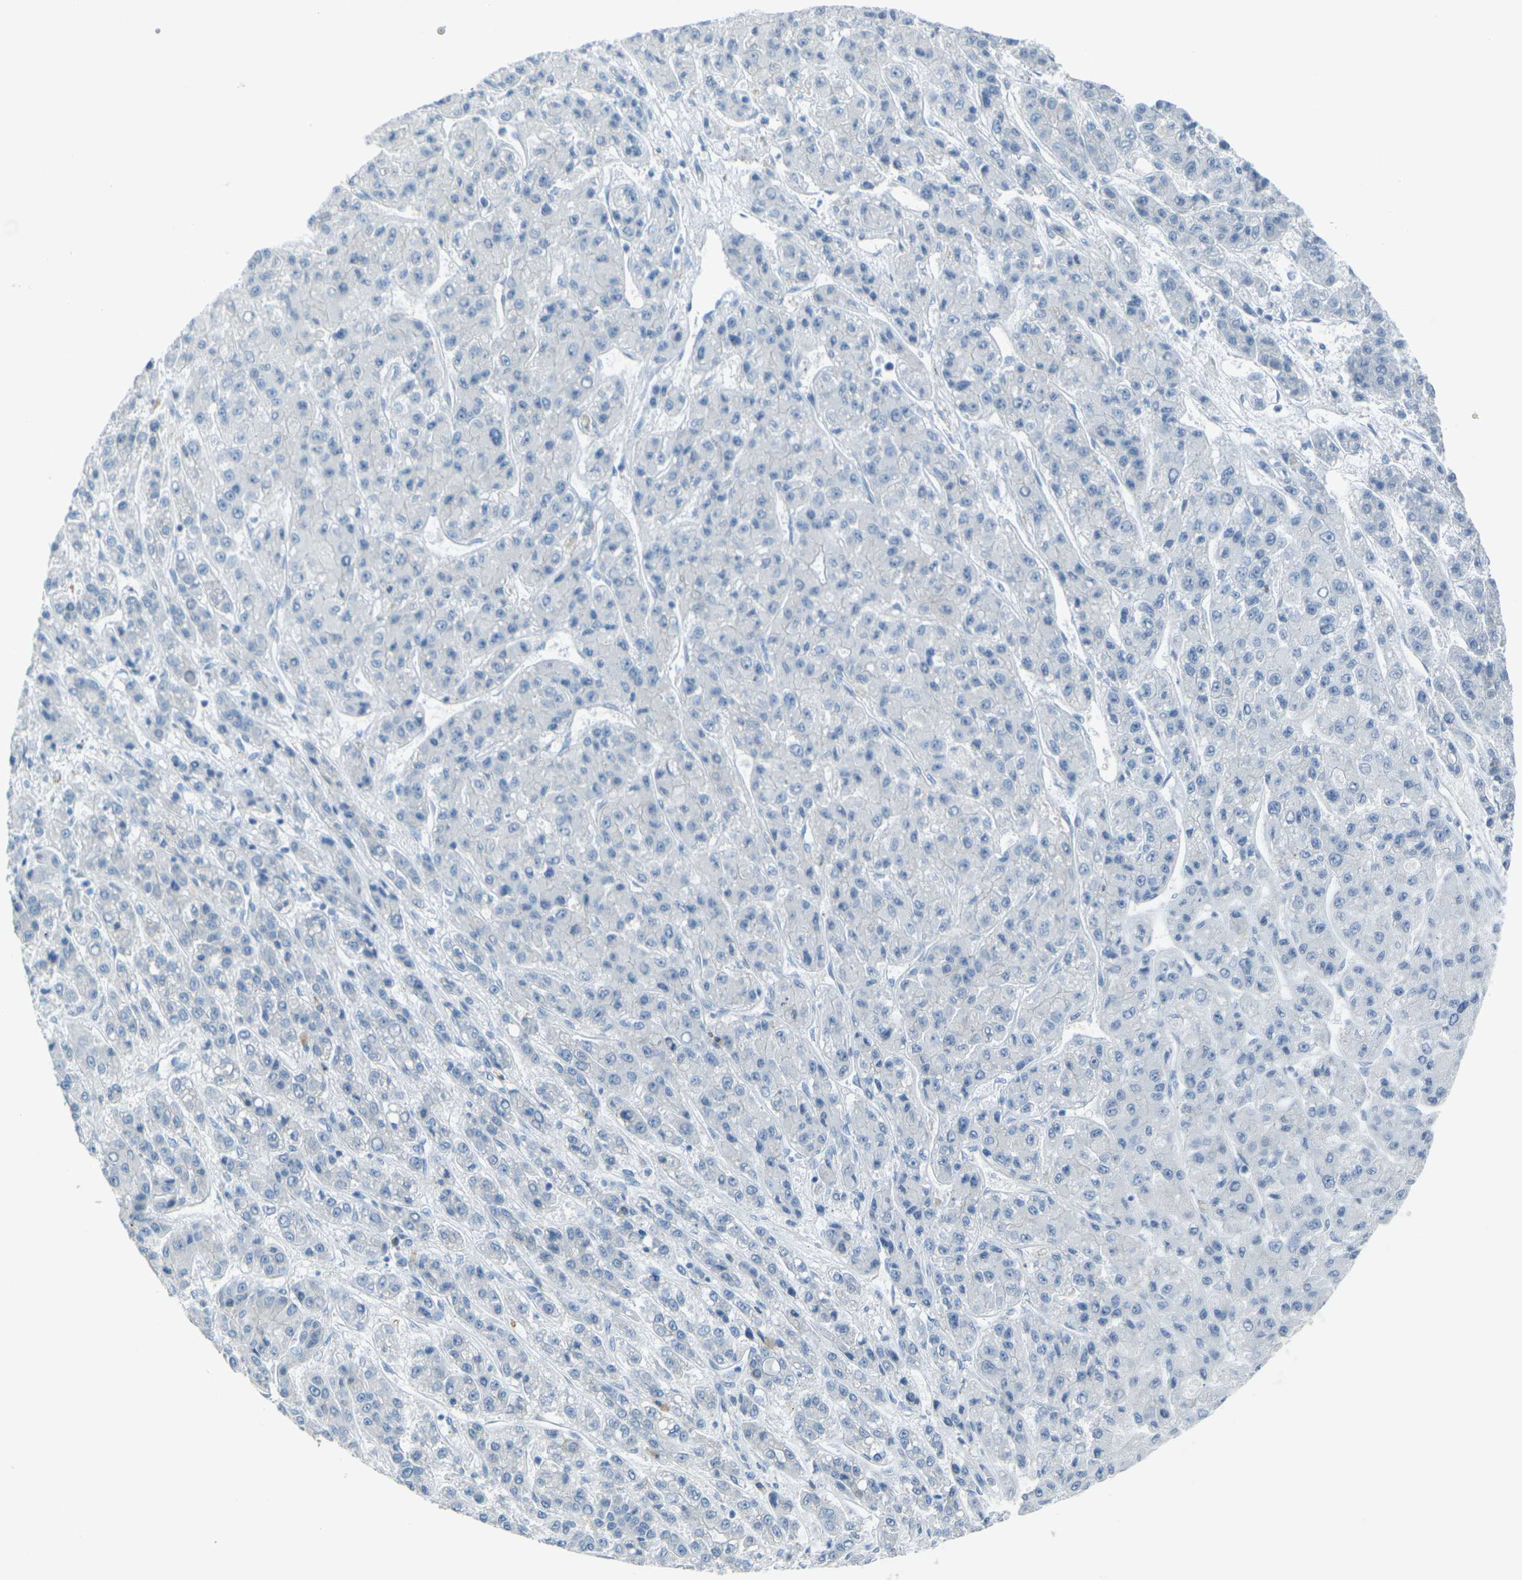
{"staining": {"intensity": "negative", "quantity": "none", "location": "none"}, "tissue": "liver cancer", "cell_type": "Tumor cells", "image_type": "cancer", "snomed": [{"axis": "morphology", "description": "Carcinoma, Hepatocellular, NOS"}, {"axis": "topography", "description": "Liver"}], "caption": "The image demonstrates no significant expression in tumor cells of hepatocellular carcinoma (liver).", "gene": "ANKRD46", "patient": {"sex": "male", "age": 70}}